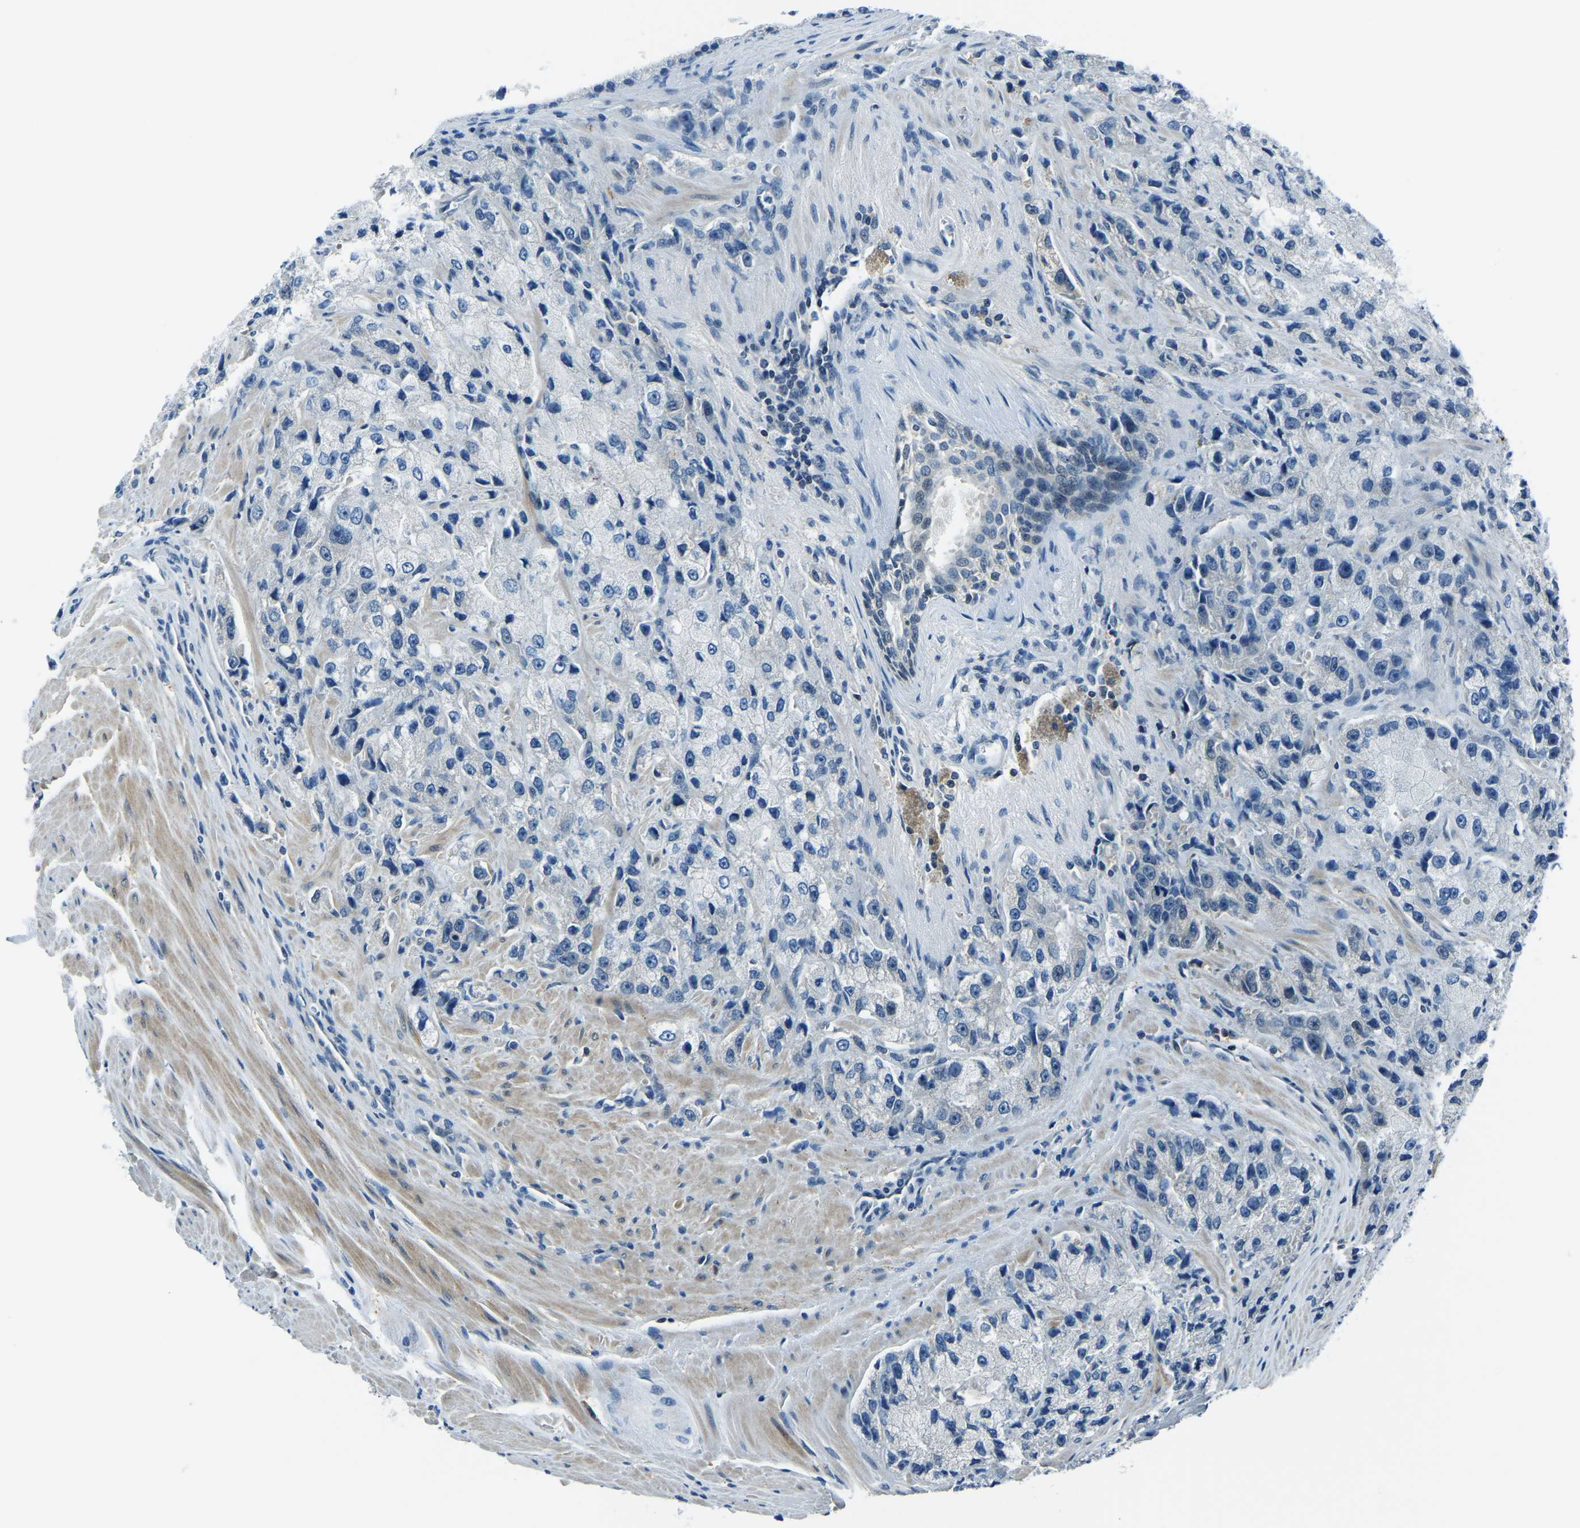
{"staining": {"intensity": "negative", "quantity": "none", "location": "none"}, "tissue": "prostate cancer", "cell_type": "Tumor cells", "image_type": "cancer", "snomed": [{"axis": "morphology", "description": "Adenocarcinoma, High grade"}, {"axis": "topography", "description": "Prostate"}], "caption": "An immunohistochemistry (IHC) image of prostate cancer (adenocarcinoma (high-grade)) is shown. There is no staining in tumor cells of prostate cancer (adenocarcinoma (high-grade)).", "gene": "RRP1", "patient": {"sex": "male", "age": 58}}